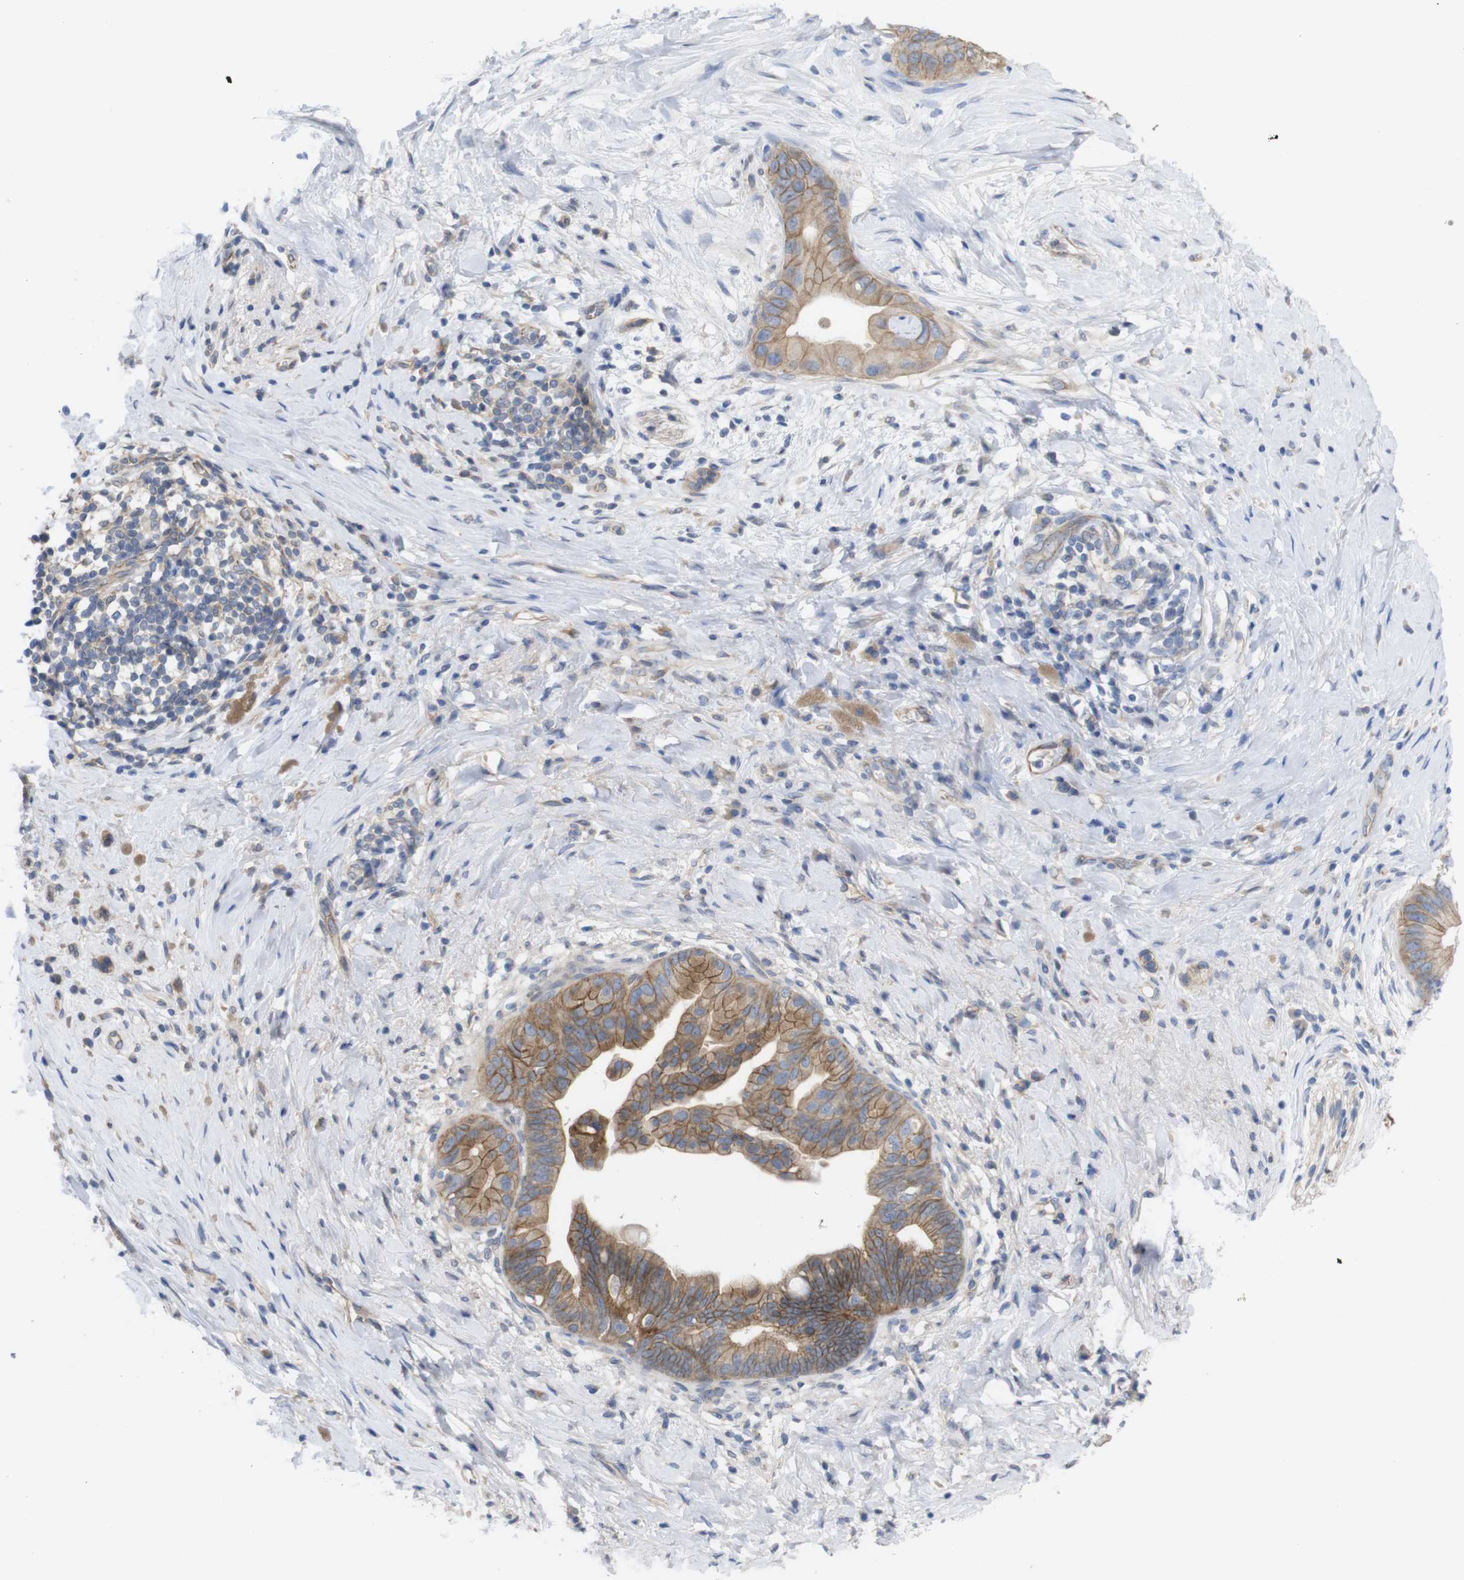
{"staining": {"intensity": "moderate", "quantity": ">75%", "location": "cytoplasmic/membranous"}, "tissue": "pancreatic cancer", "cell_type": "Tumor cells", "image_type": "cancer", "snomed": [{"axis": "morphology", "description": "Adenocarcinoma, NOS"}, {"axis": "topography", "description": "Pancreas"}], "caption": "Moderate cytoplasmic/membranous staining for a protein is identified in about >75% of tumor cells of pancreatic adenocarcinoma using IHC.", "gene": "KIDINS220", "patient": {"sex": "male", "age": 55}}